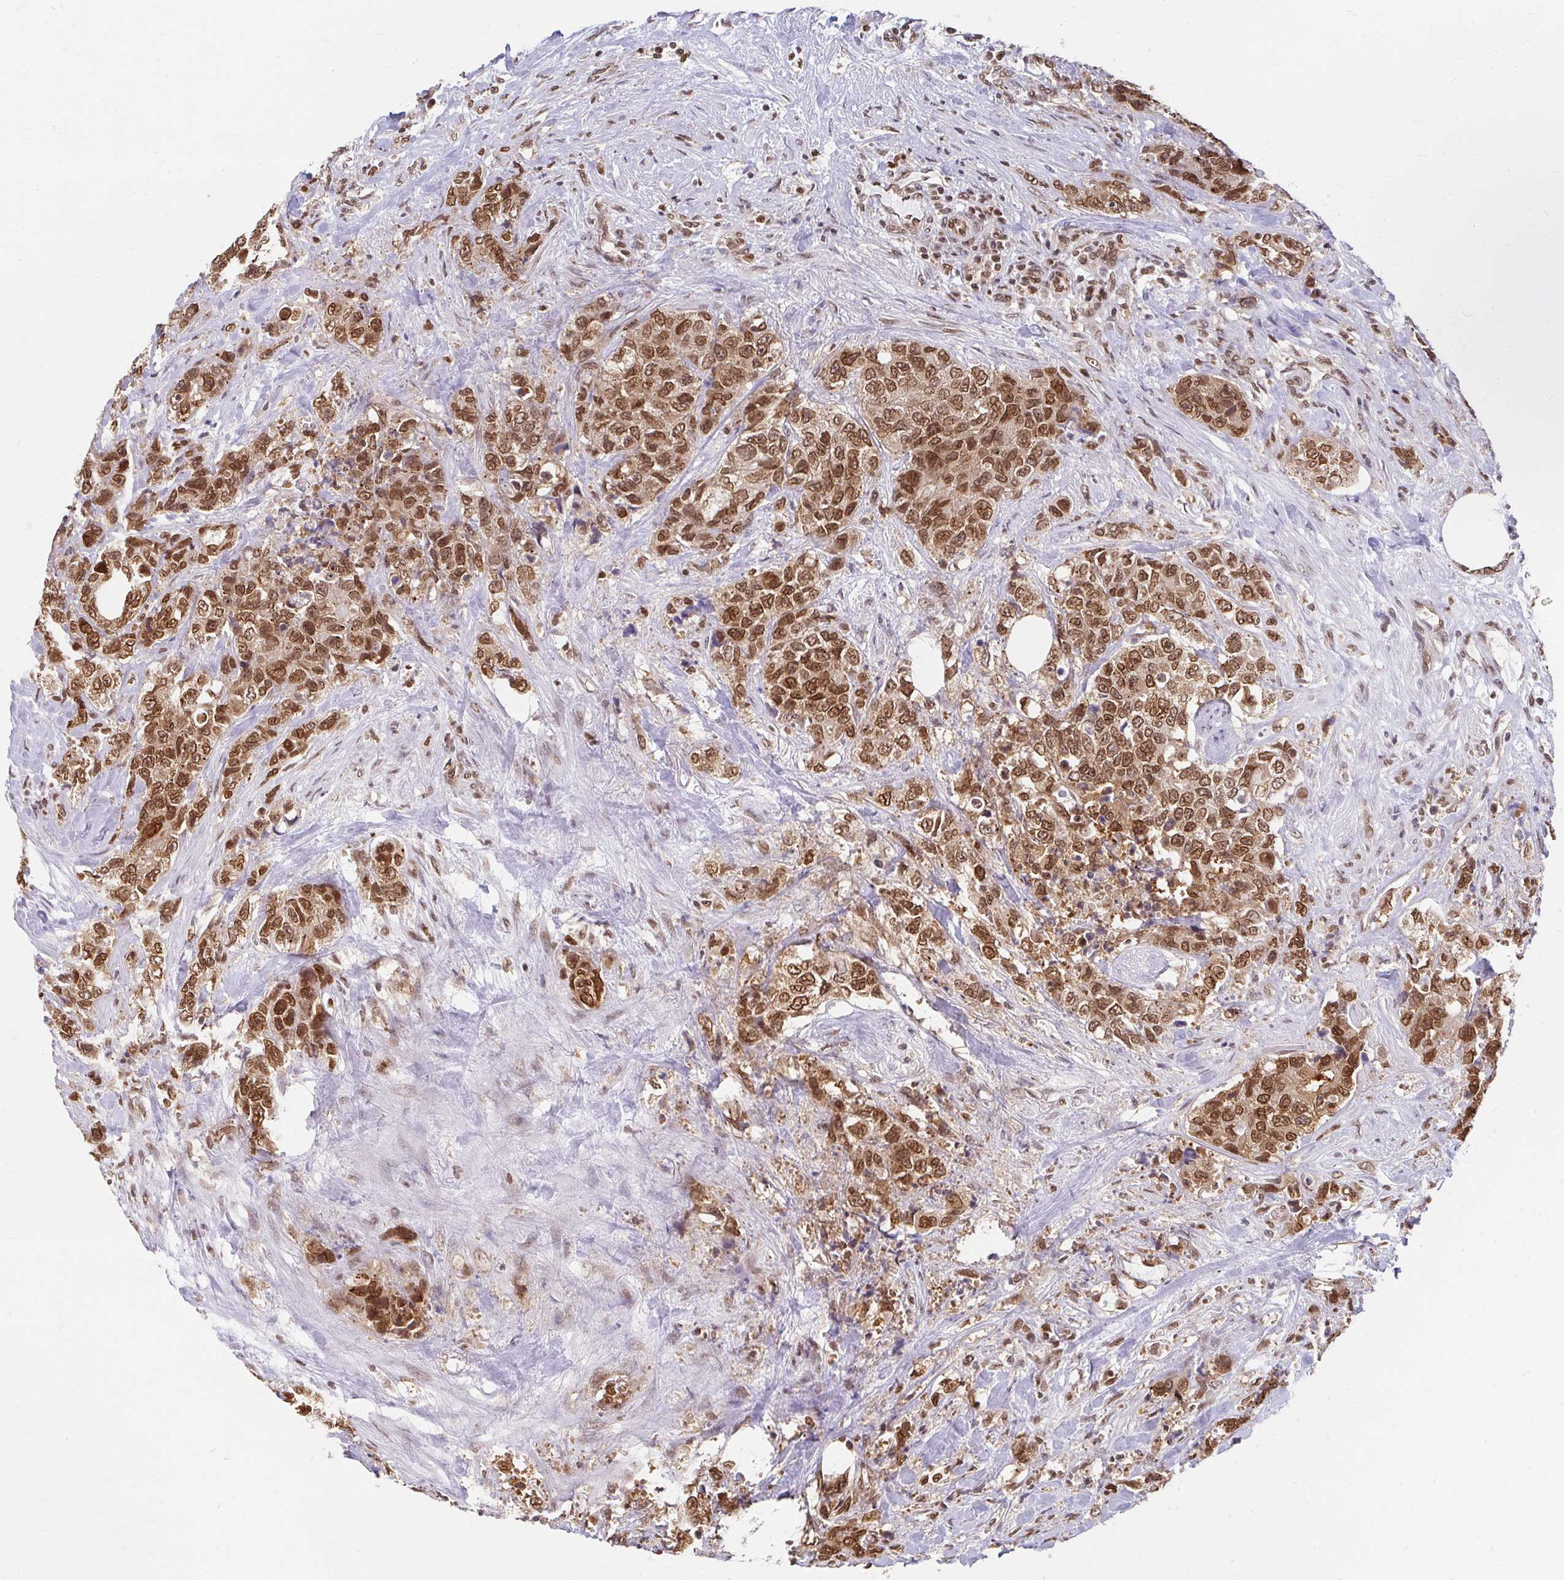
{"staining": {"intensity": "moderate", "quantity": ">75%", "location": "cytoplasmic/membranous,nuclear"}, "tissue": "urothelial cancer", "cell_type": "Tumor cells", "image_type": "cancer", "snomed": [{"axis": "morphology", "description": "Urothelial carcinoma, High grade"}, {"axis": "topography", "description": "Urinary bladder"}], "caption": "Human urothelial carcinoma (high-grade) stained with a brown dye demonstrates moderate cytoplasmic/membranous and nuclear positive staining in about >75% of tumor cells.", "gene": "XPO1", "patient": {"sex": "female", "age": 78}}